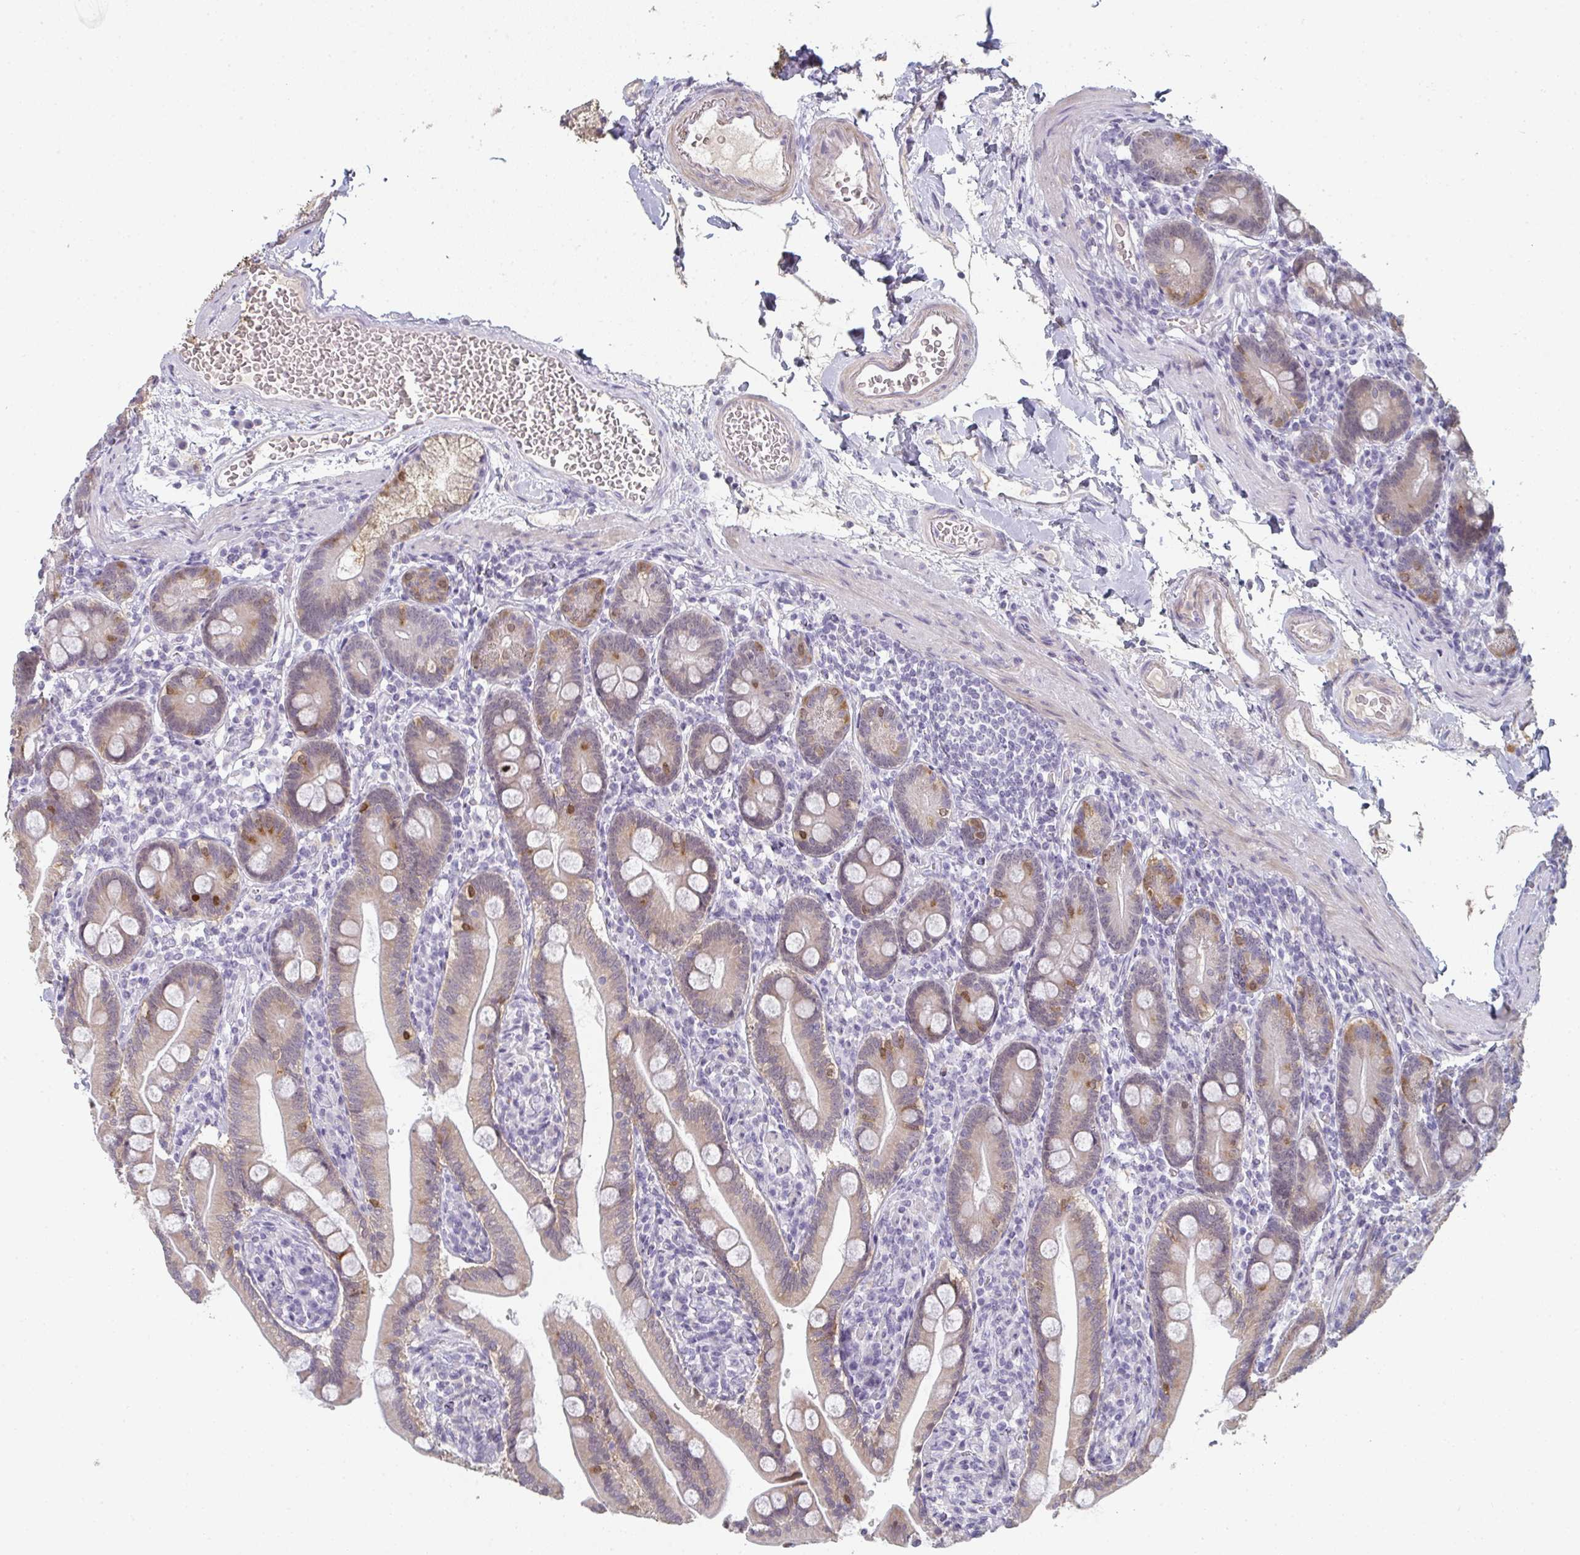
{"staining": {"intensity": "moderate", "quantity": ">75%", "location": "cytoplasmic/membranous,nuclear"}, "tissue": "duodenum", "cell_type": "Glandular cells", "image_type": "normal", "snomed": [{"axis": "morphology", "description": "Normal tissue, NOS"}, {"axis": "topography", "description": "Duodenum"}], "caption": "IHC of benign human duodenum shows medium levels of moderate cytoplasmic/membranous,nuclear positivity in approximately >75% of glandular cells. Immunohistochemistry (ihc) stains the protein in brown and the nuclei are stained blue.", "gene": "A1CF", "patient": {"sex": "female", "age": 67}}